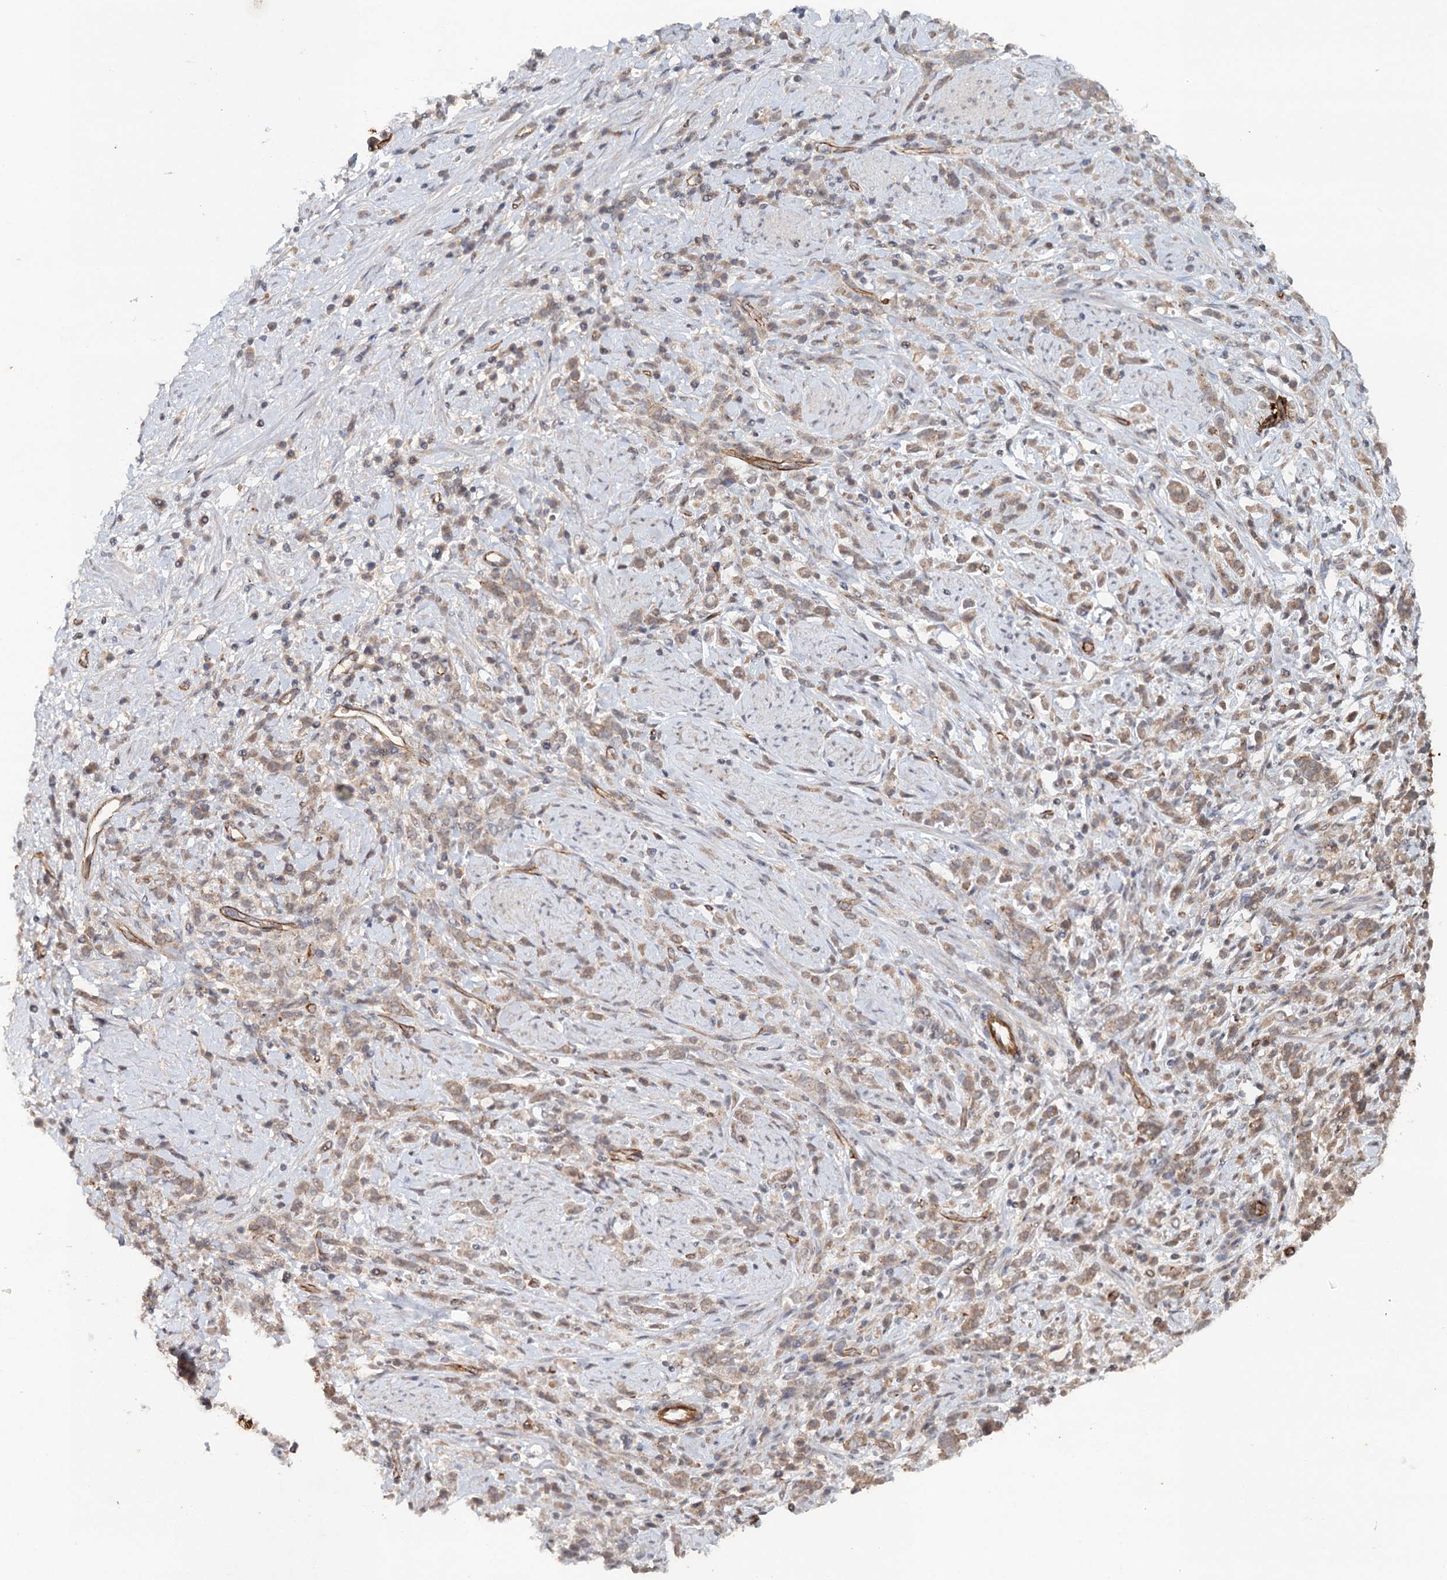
{"staining": {"intensity": "moderate", "quantity": ">75%", "location": "cytoplasmic/membranous"}, "tissue": "stomach cancer", "cell_type": "Tumor cells", "image_type": "cancer", "snomed": [{"axis": "morphology", "description": "Adenocarcinoma, NOS"}, {"axis": "topography", "description": "Stomach"}], "caption": "Stomach cancer was stained to show a protein in brown. There is medium levels of moderate cytoplasmic/membranous positivity in about >75% of tumor cells.", "gene": "SYNPO", "patient": {"sex": "female", "age": 60}}